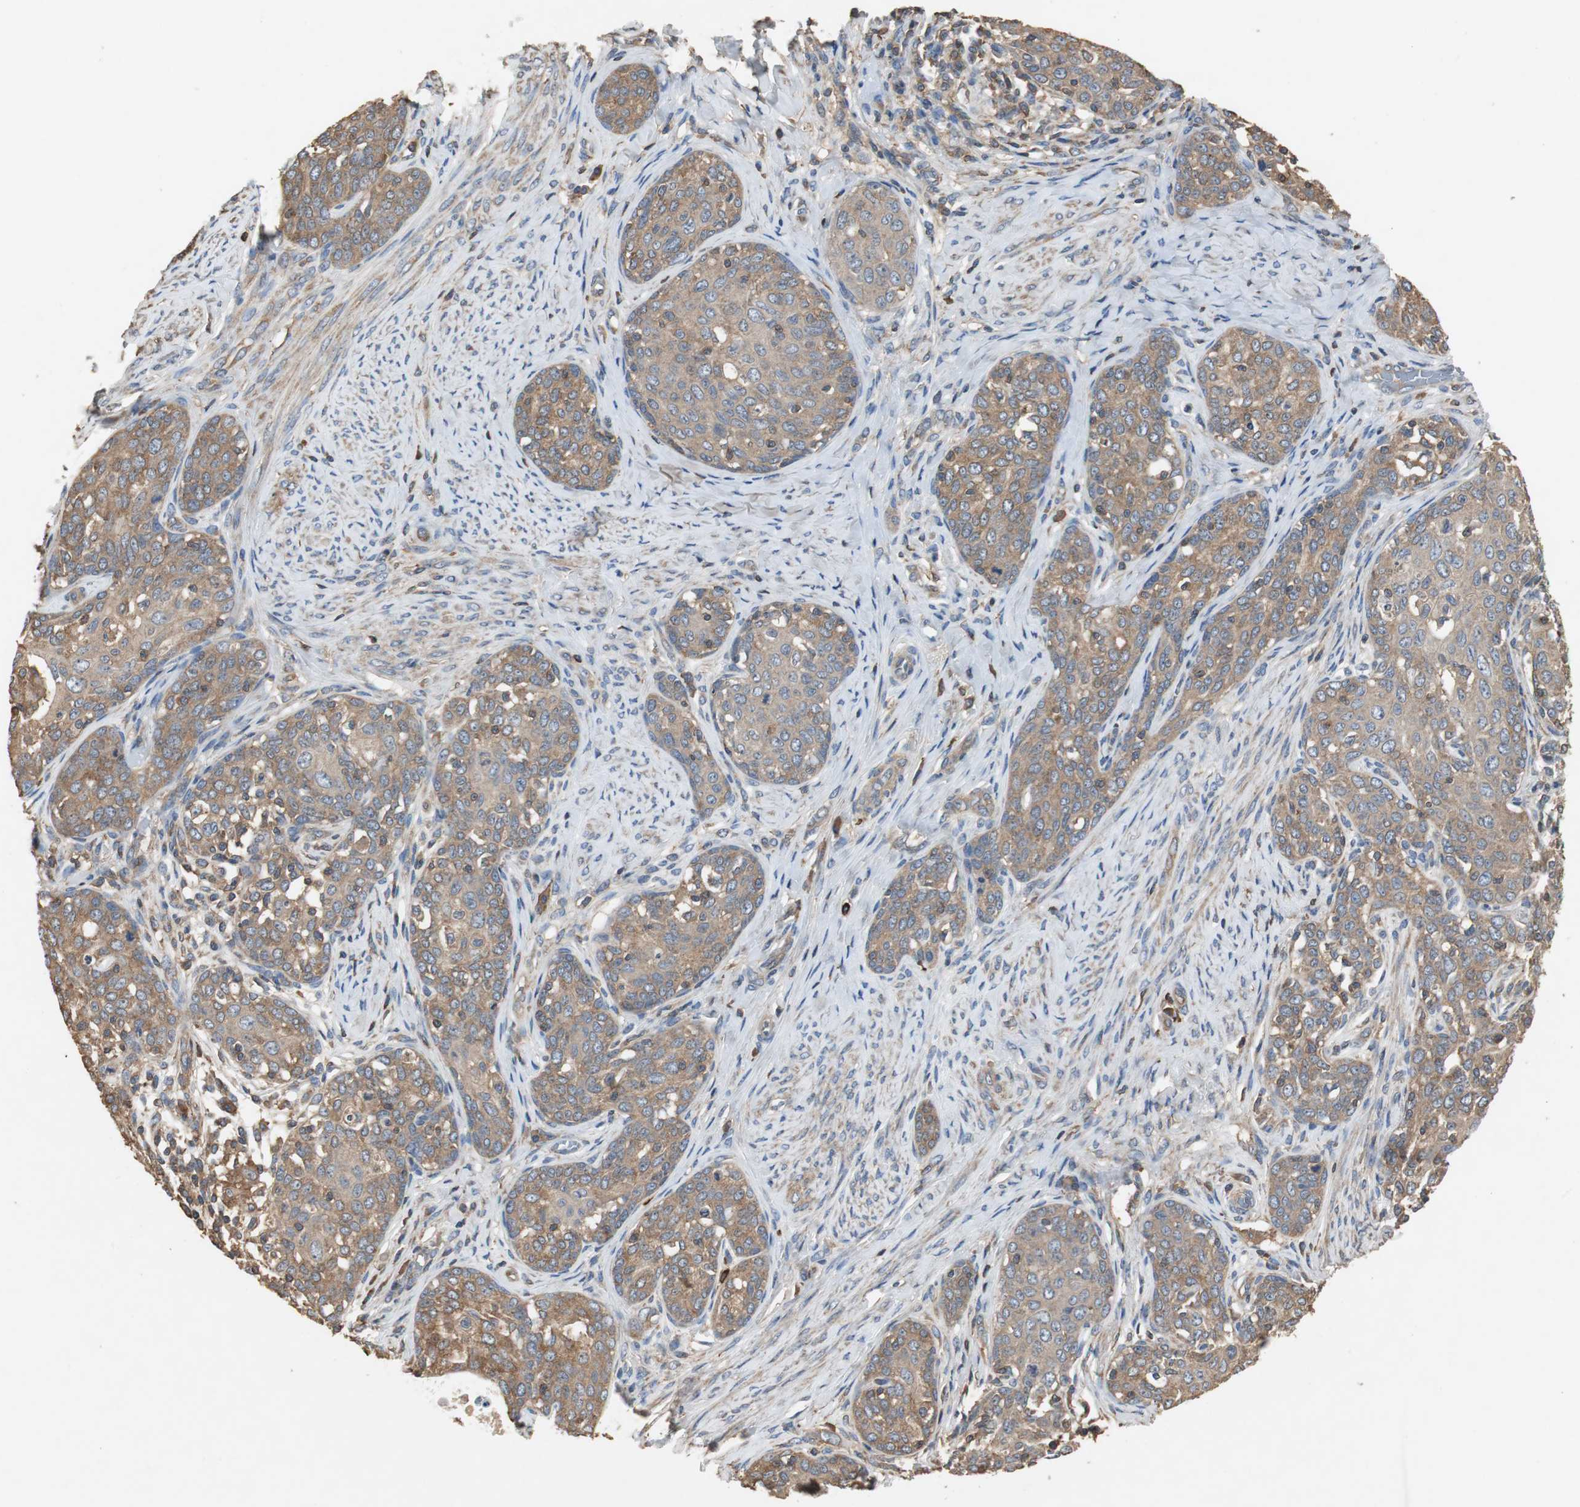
{"staining": {"intensity": "weak", "quantity": ">75%", "location": "cytoplasmic/membranous"}, "tissue": "cervical cancer", "cell_type": "Tumor cells", "image_type": "cancer", "snomed": [{"axis": "morphology", "description": "Squamous cell carcinoma, NOS"}, {"axis": "morphology", "description": "Adenocarcinoma, NOS"}, {"axis": "topography", "description": "Cervix"}], "caption": "A low amount of weak cytoplasmic/membranous positivity is identified in about >75% of tumor cells in cervical cancer (squamous cell carcinoma) tissue. Nuclei are stained in blue.", "gene": "TNFRSF14", "patient": {"sex": "female", "age": 52}}